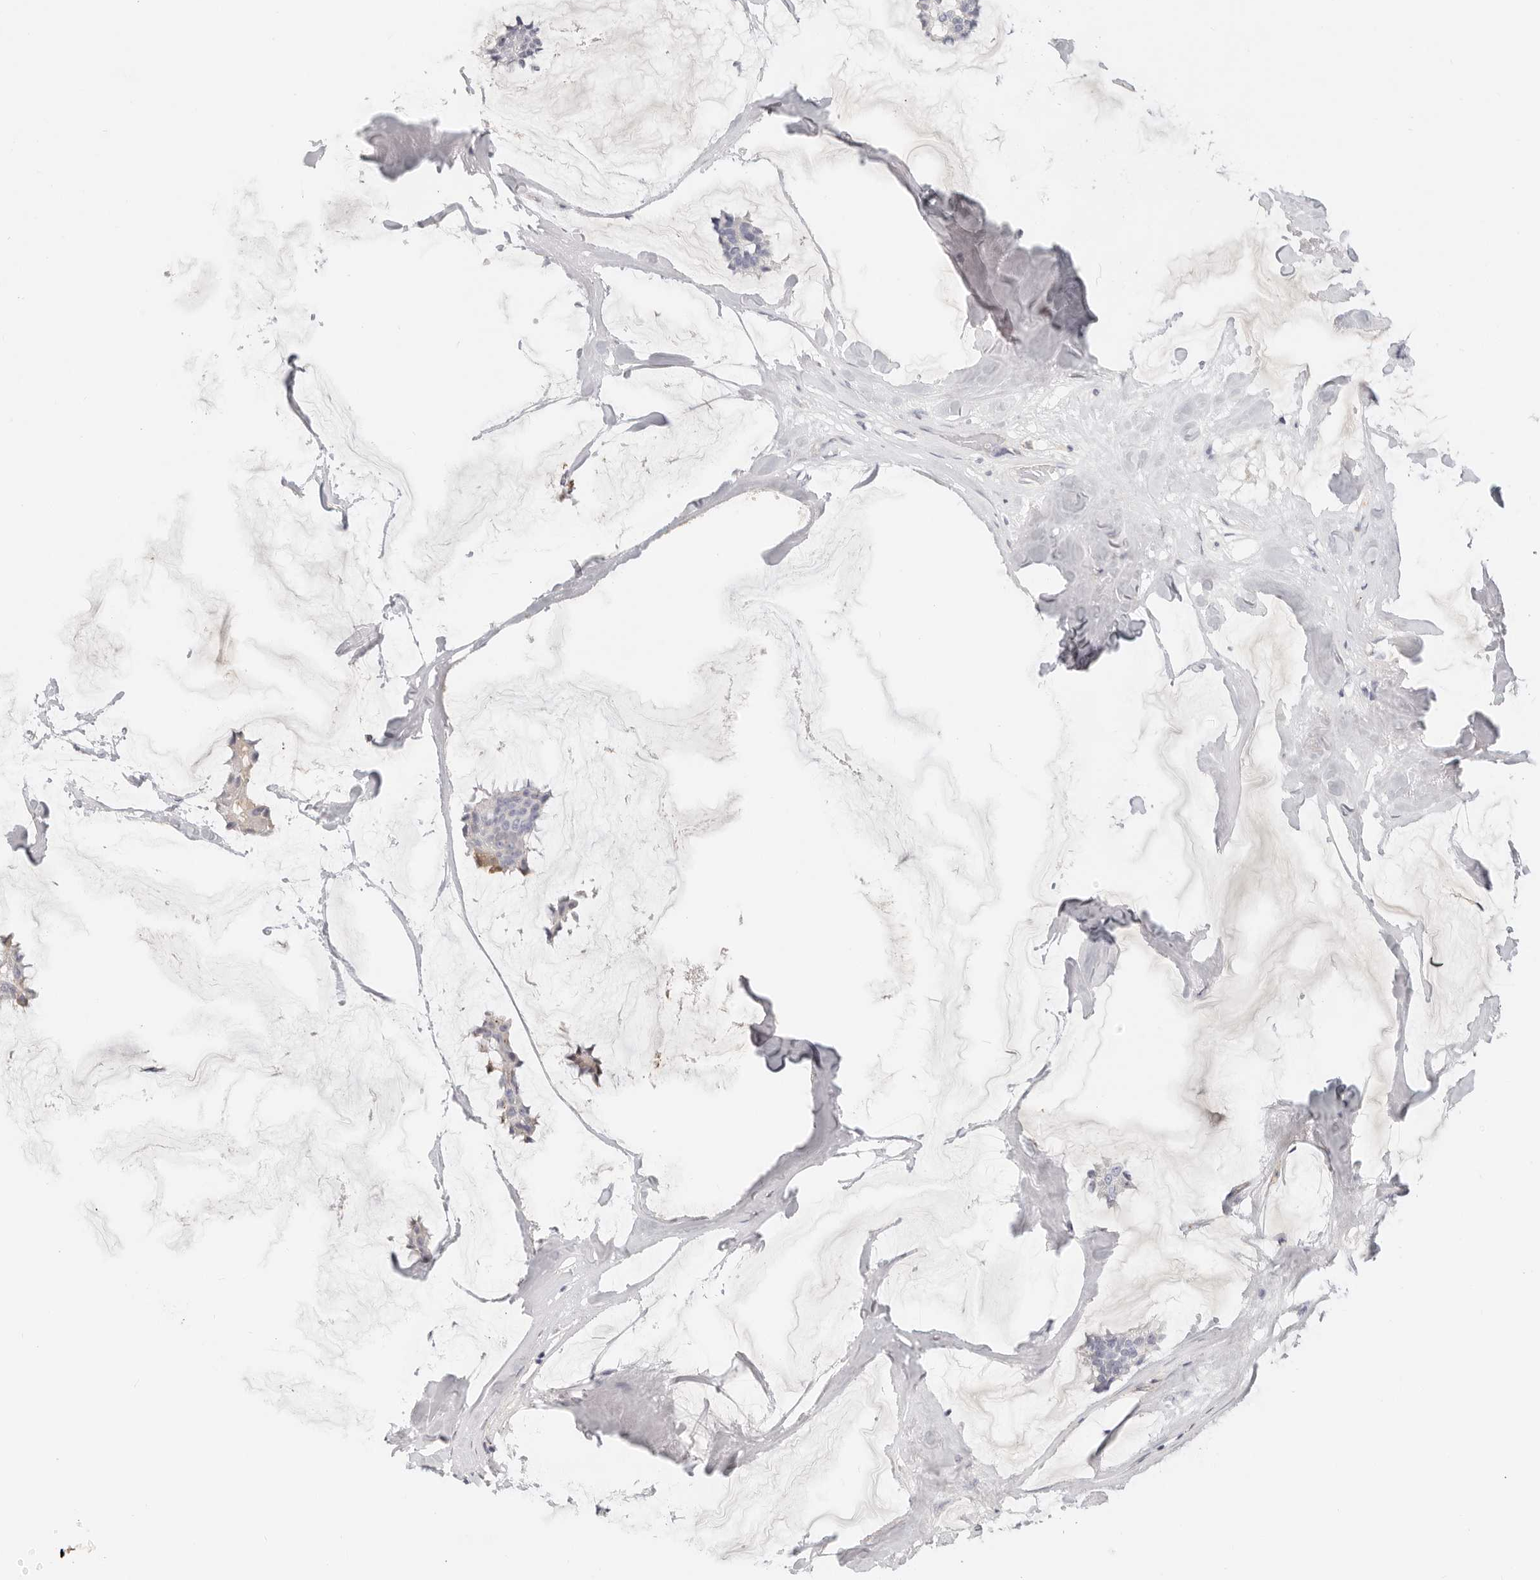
{"staining": {"intensity": "negative", "quantity": "none", "location": "none"}, "tissue": "breast cancer", "cell_type": "Tumor cells", "image_type": "cancer", "snomed": [{"axis": "morphology", "description": "Duct carcinoma"}, {"axis": "topography", "description": "Breast"}], "caption": "Human intraductal carcinoma (breast) stained for a protein using immunohistochemistry demonstrates no staining in tumor cells.", "gene": "ZRANB1", "patient": {"sex": "female", "age": 93}}